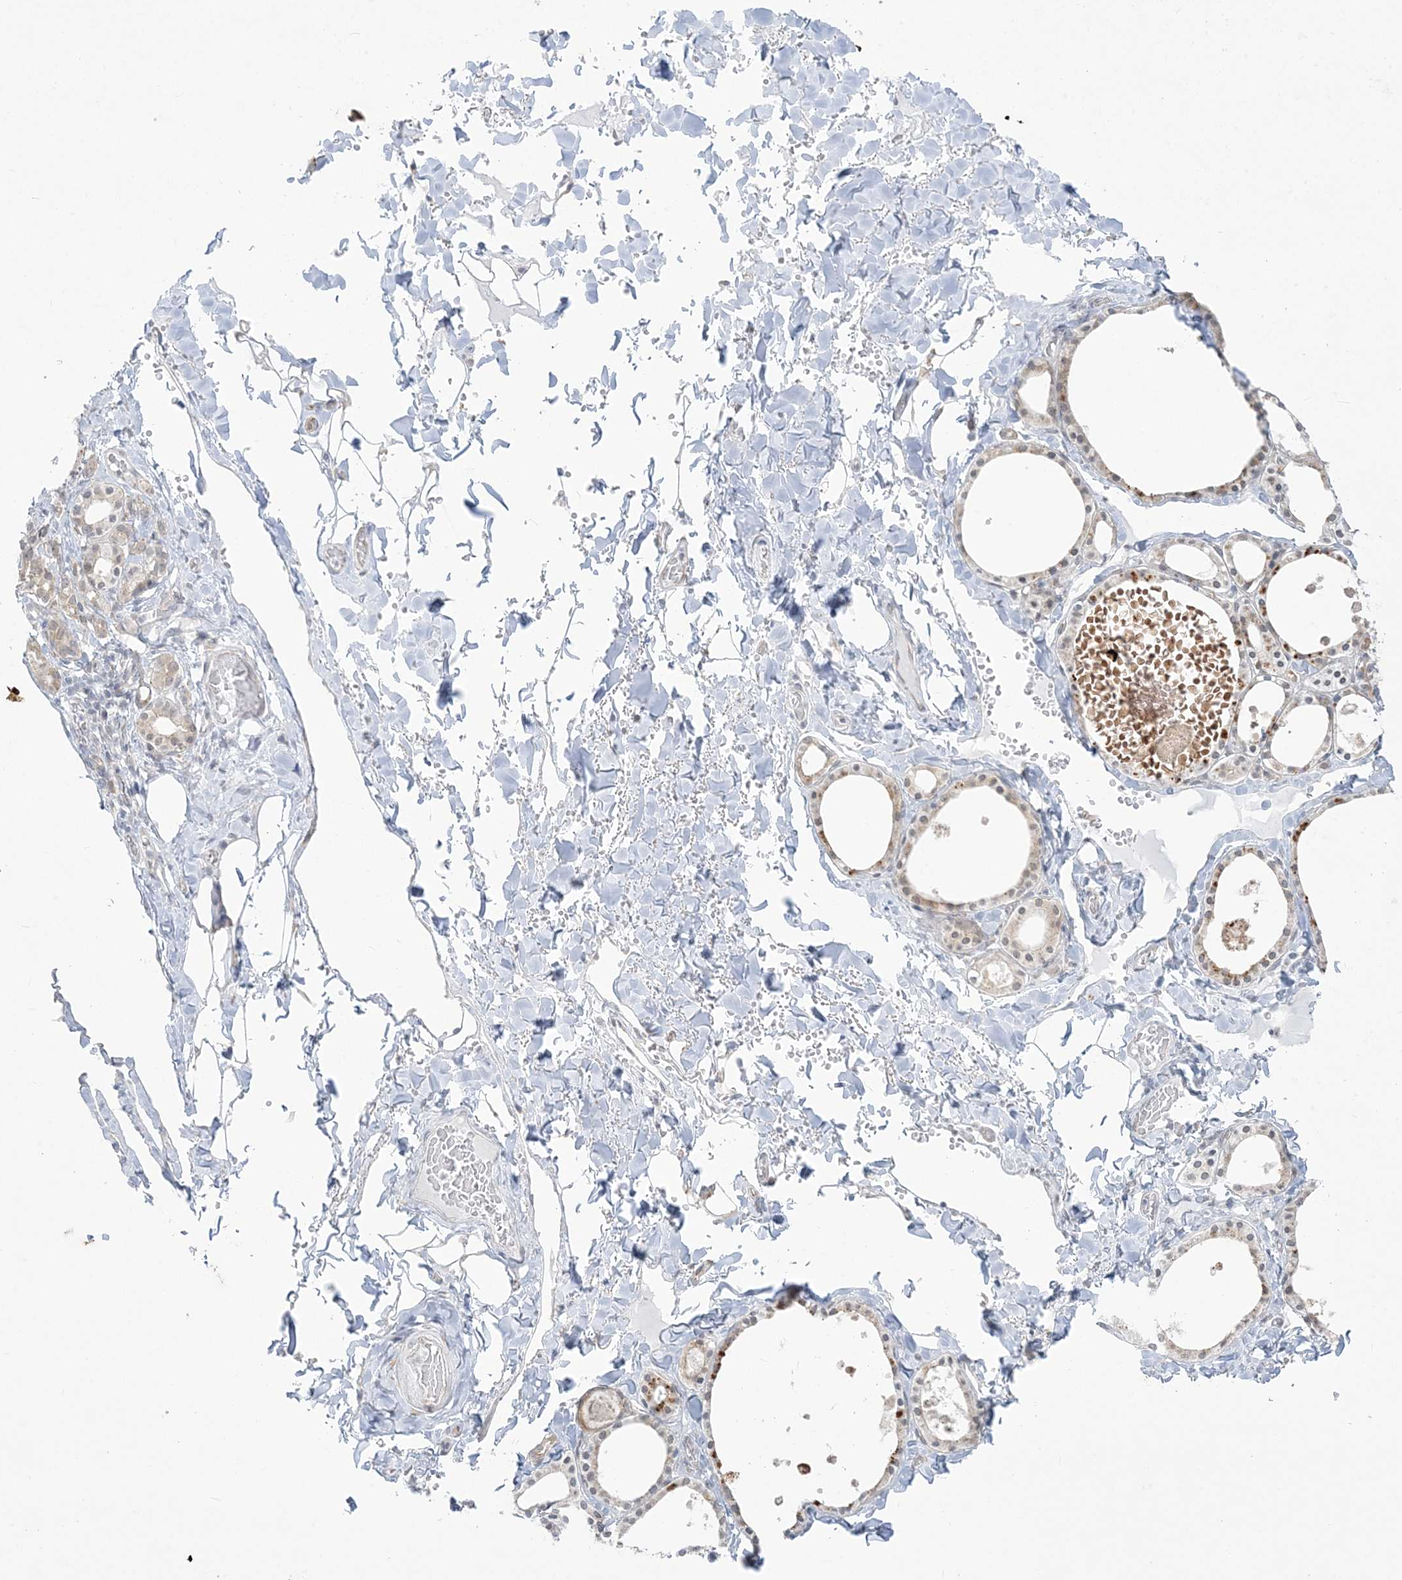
{"staining": {"intensity": "moderate", "quantity": "25%-75%", "location": "cytoplasmic/membranous"}, "tissue": "thyroid gland", "cell_type": "Glandular cells", "image_type": "normal", "snomed": [{"axis": "morphology", "description": "Normal tissue, NOS"}, {"axis": "topography", "description": "Thyroid gland"}], "caption": "The photomicrograph displays staining of normal thyroid gland, revealing moderate cytoplasmic/membranous protein expression (brown color) within glandular cells.", "gene": "ZC3H6", "patient": {"sex": "male", "age": 56}}